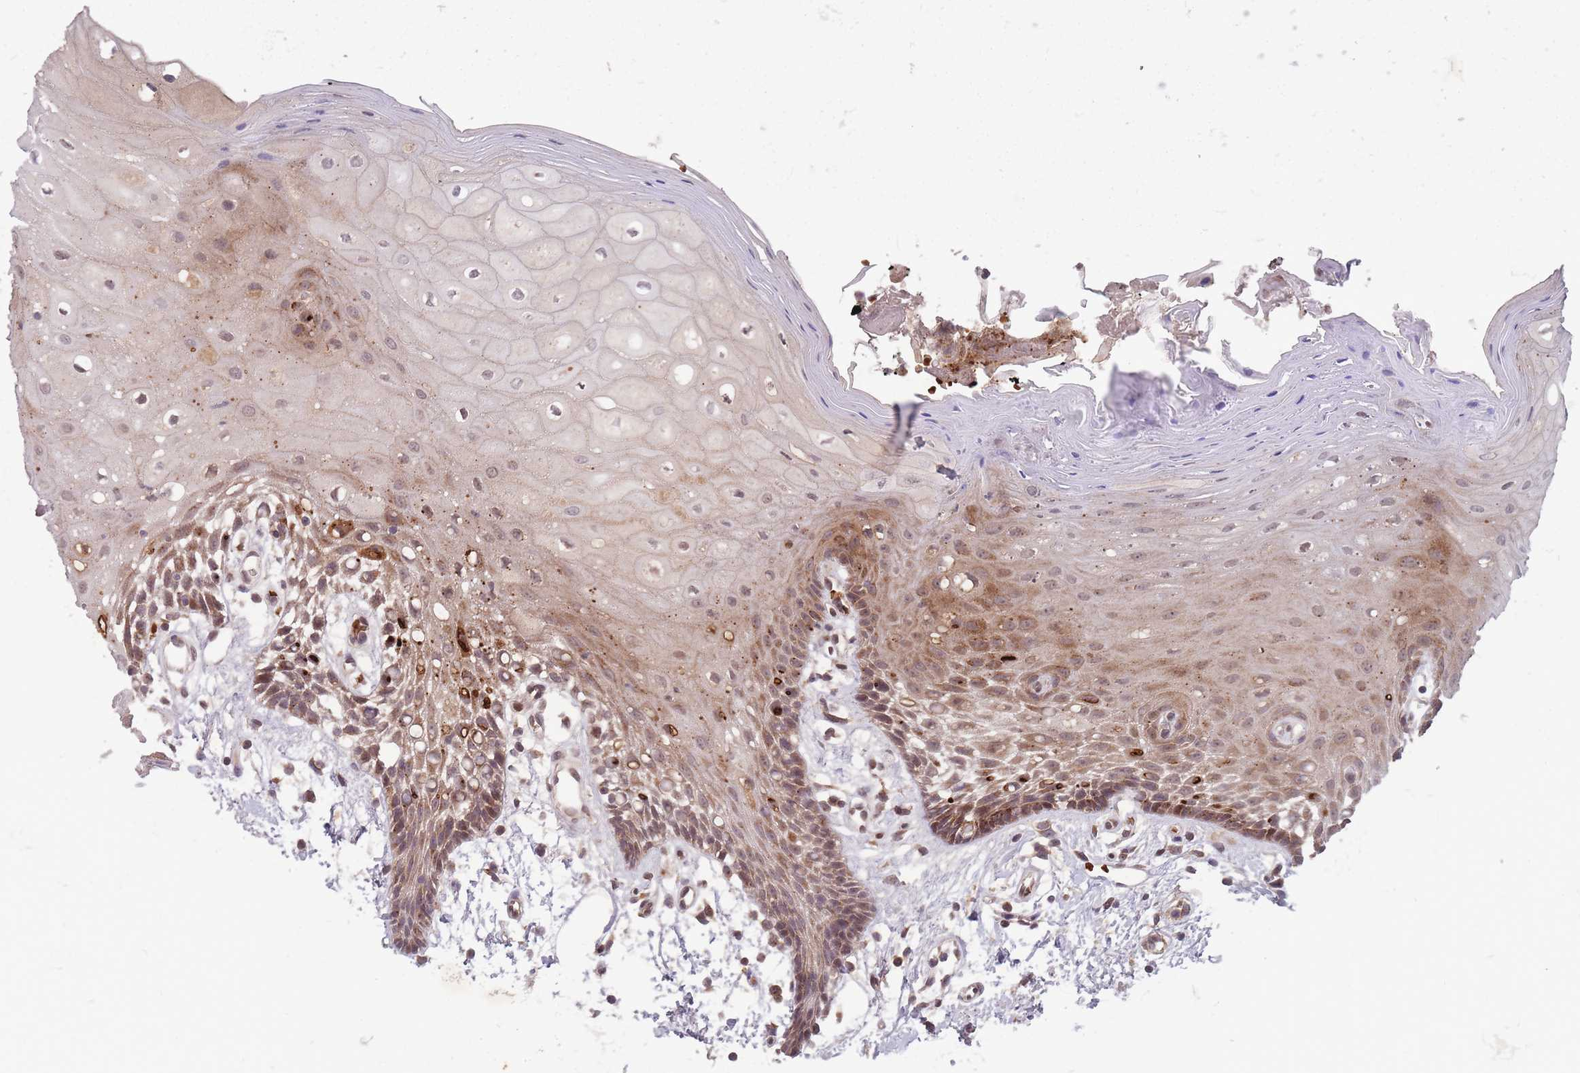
{"staining": {"intensity": "moderate", "quantity": ">75%", "location": "cytoplasmic/membranous,nuclear"}, "tissue": "oral mucosa", "cell_type": "Squamous epithelial cells", "image_type": "normal", "snomed": [{"axis": "morphology", "description": "Normal tissue, NOS"}, {"axis": "topography", "description": "Oral tissue"}, {"axis": "topography", "description": "Tounge, NOS"}], "caption": "DAB (3,3'-diaminobenzidine) immunohistochemical staining of benign human oral mucosa demonstrates moderate cytoplasmic/membranous,nuclear protein staining in about >75% of squamous epithelial cells. The staining was performed using DAB (3,3'-diaminobenzidine) to visualize the protein expression in brown, while the nuclei were stained in blue with hematoxylin (Magnification: 20x).", "gene": "SECTM1", "patient": {"sex": "female", "age": 59}}